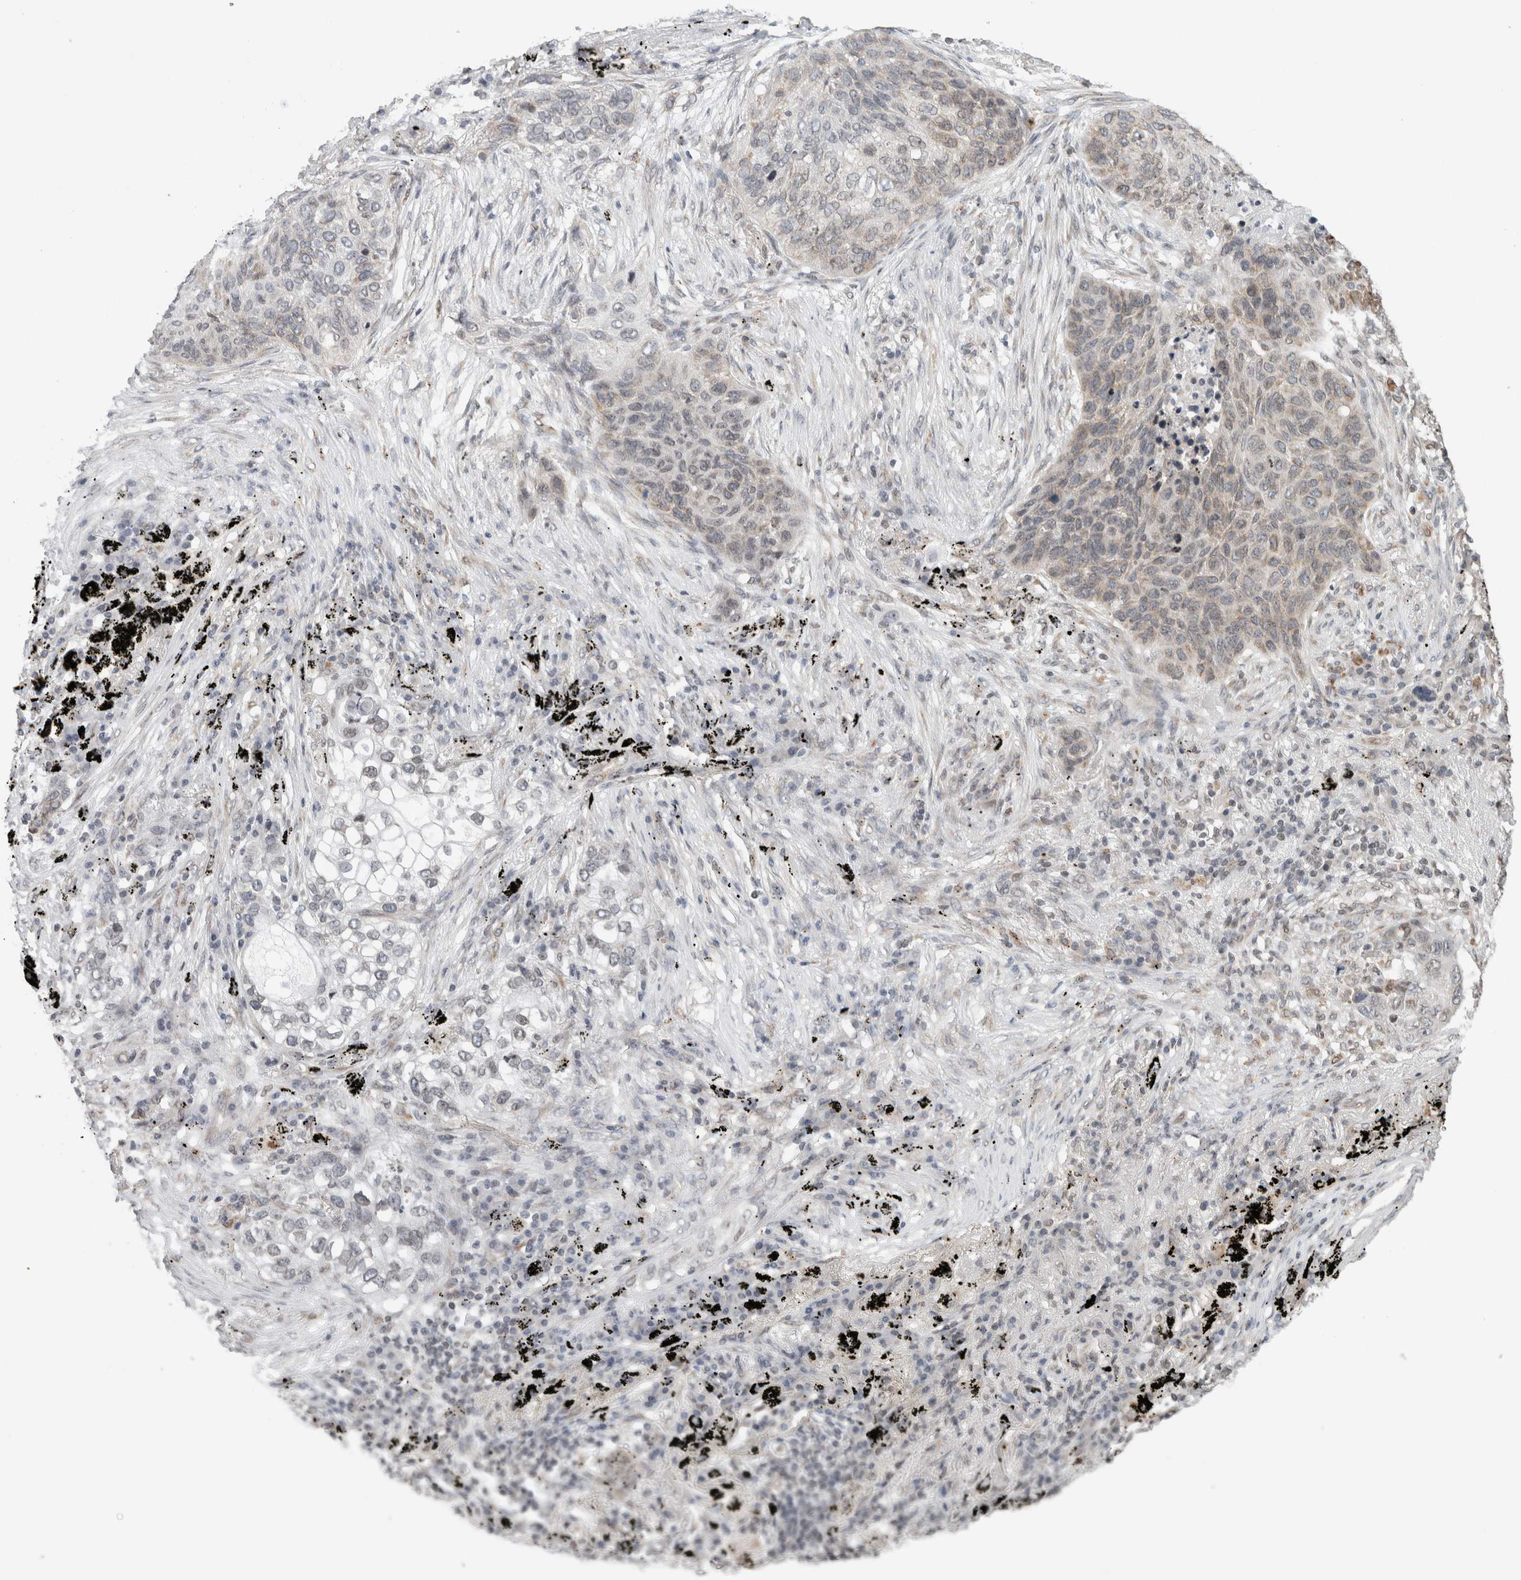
{"staining": {"intensity": "weak", "quantity": "<25%", "location": "cytoplasmic/membranous"}, "tissue": "lung cancer", "cell_type": "Tumor cells", "image_type": "cancer", "snomed": [{"axis": "morphology", "description": "Squamous cell carcinoma, NOS"}, {"axis": "topography", "description": "Lung"}], "caption": "Immunohistochemistry (IHC) photomicrograph of neoplastic tissue: human squamous cell carcinoma (lung) stained with DAB (3,3'-diaminobenzidine) demonstrates no significant protein expression in tumor cells.", "gene": "RBMX2", "patient": {"sex": "female", "age": 63}}